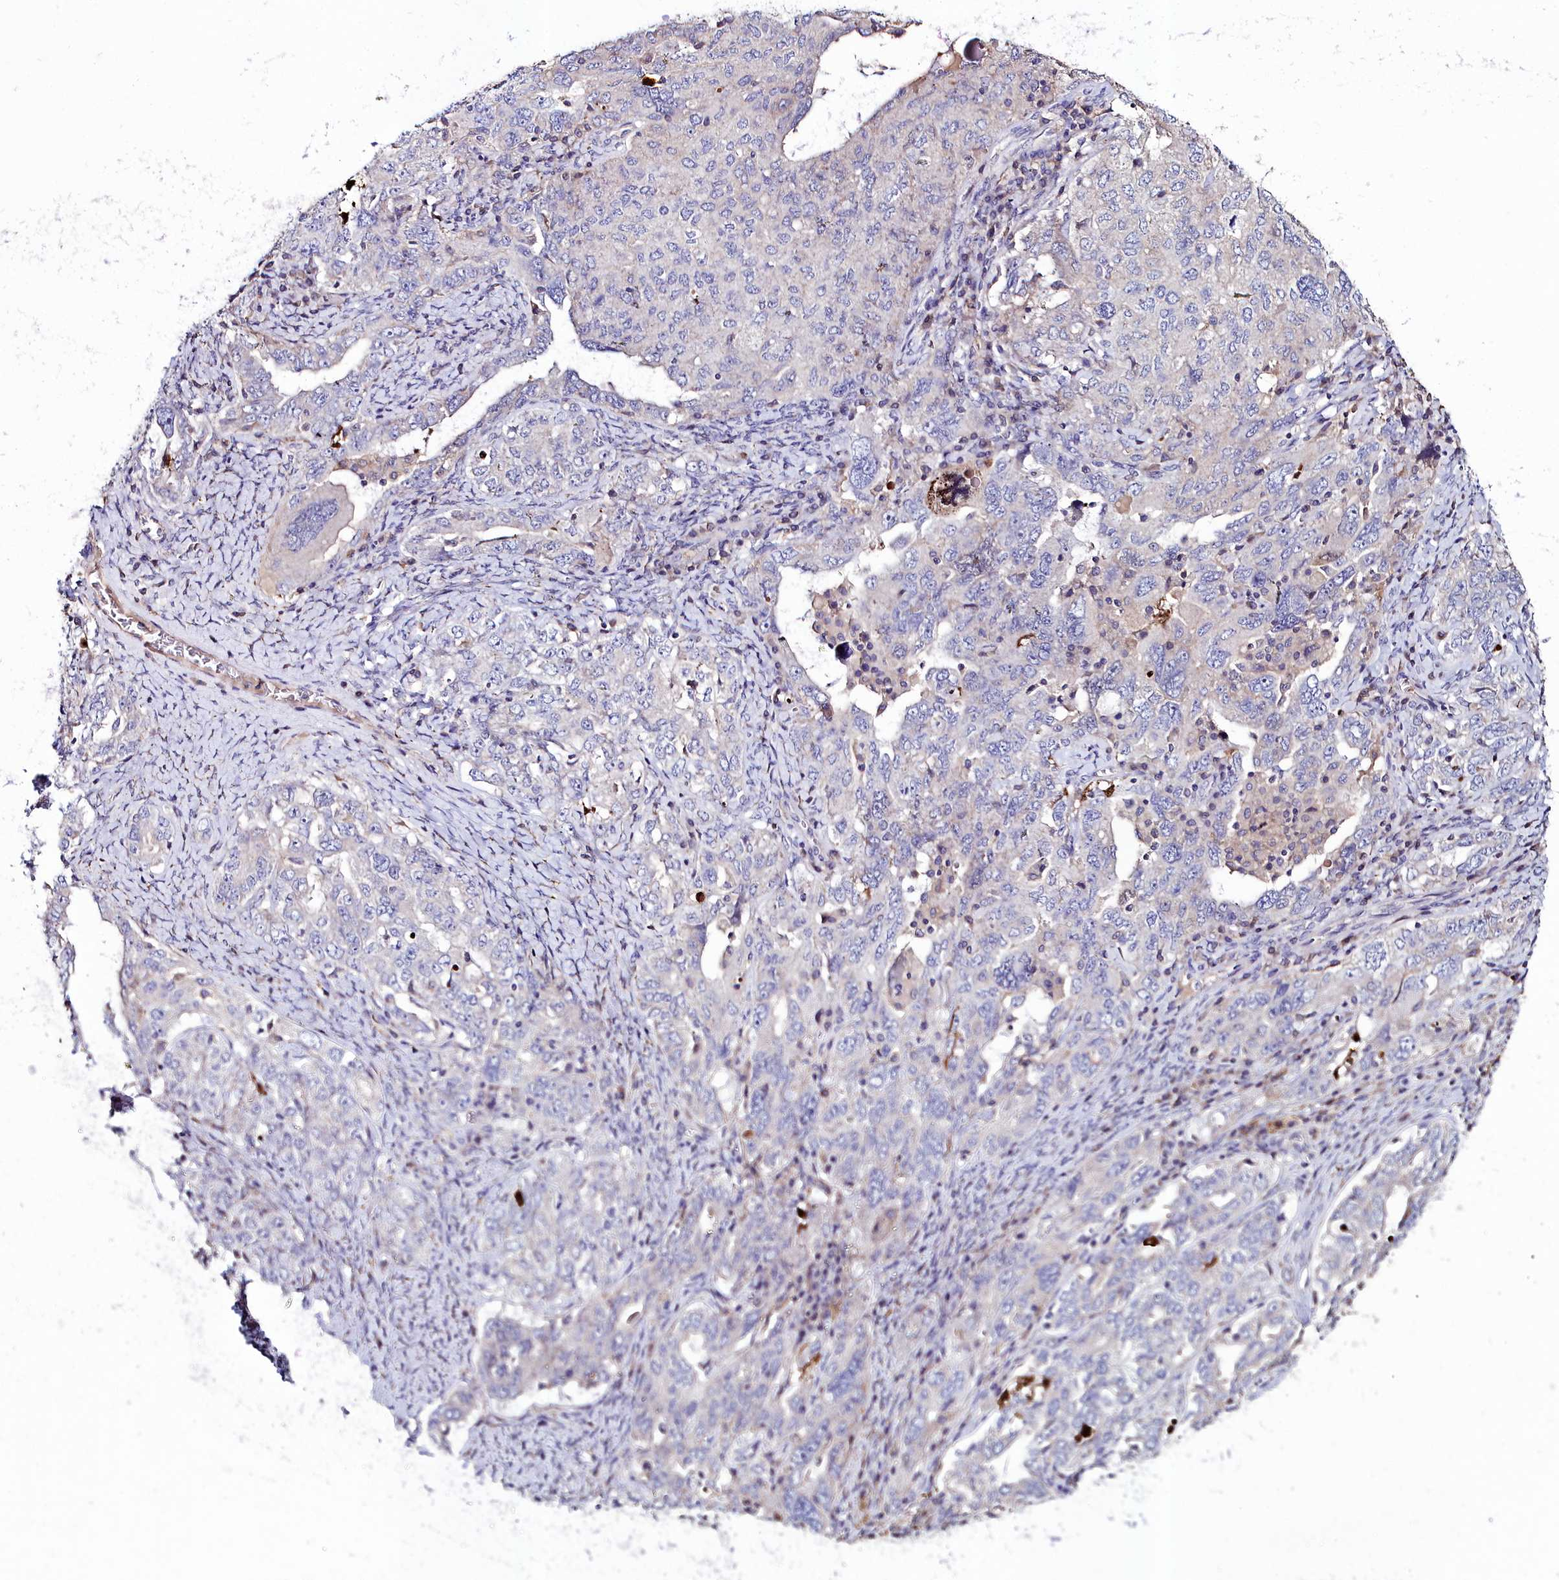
{"staining": {"intensity": "negative", "quantity": "none", "location": "none"}, "tissue": "ovarian cancer", "cell_type": "Tumor cells", "image_type": "cancer", "snomed": [{"axis": "morphology", "description": "Carcinoma, endometroid"}, {"axis": "topography", "description": "Ovary"}], "caption": "Tumor cells are negative for protein expression in human ovarian cancer (endometroid carcinoma). (DAB (3,3'-diaminobenzidine) immunohistochemistry visualized using brightfield microscopy, high magnification).", "gene": "AMBRA1", "patient": {"sex": "female", "age": 62}}